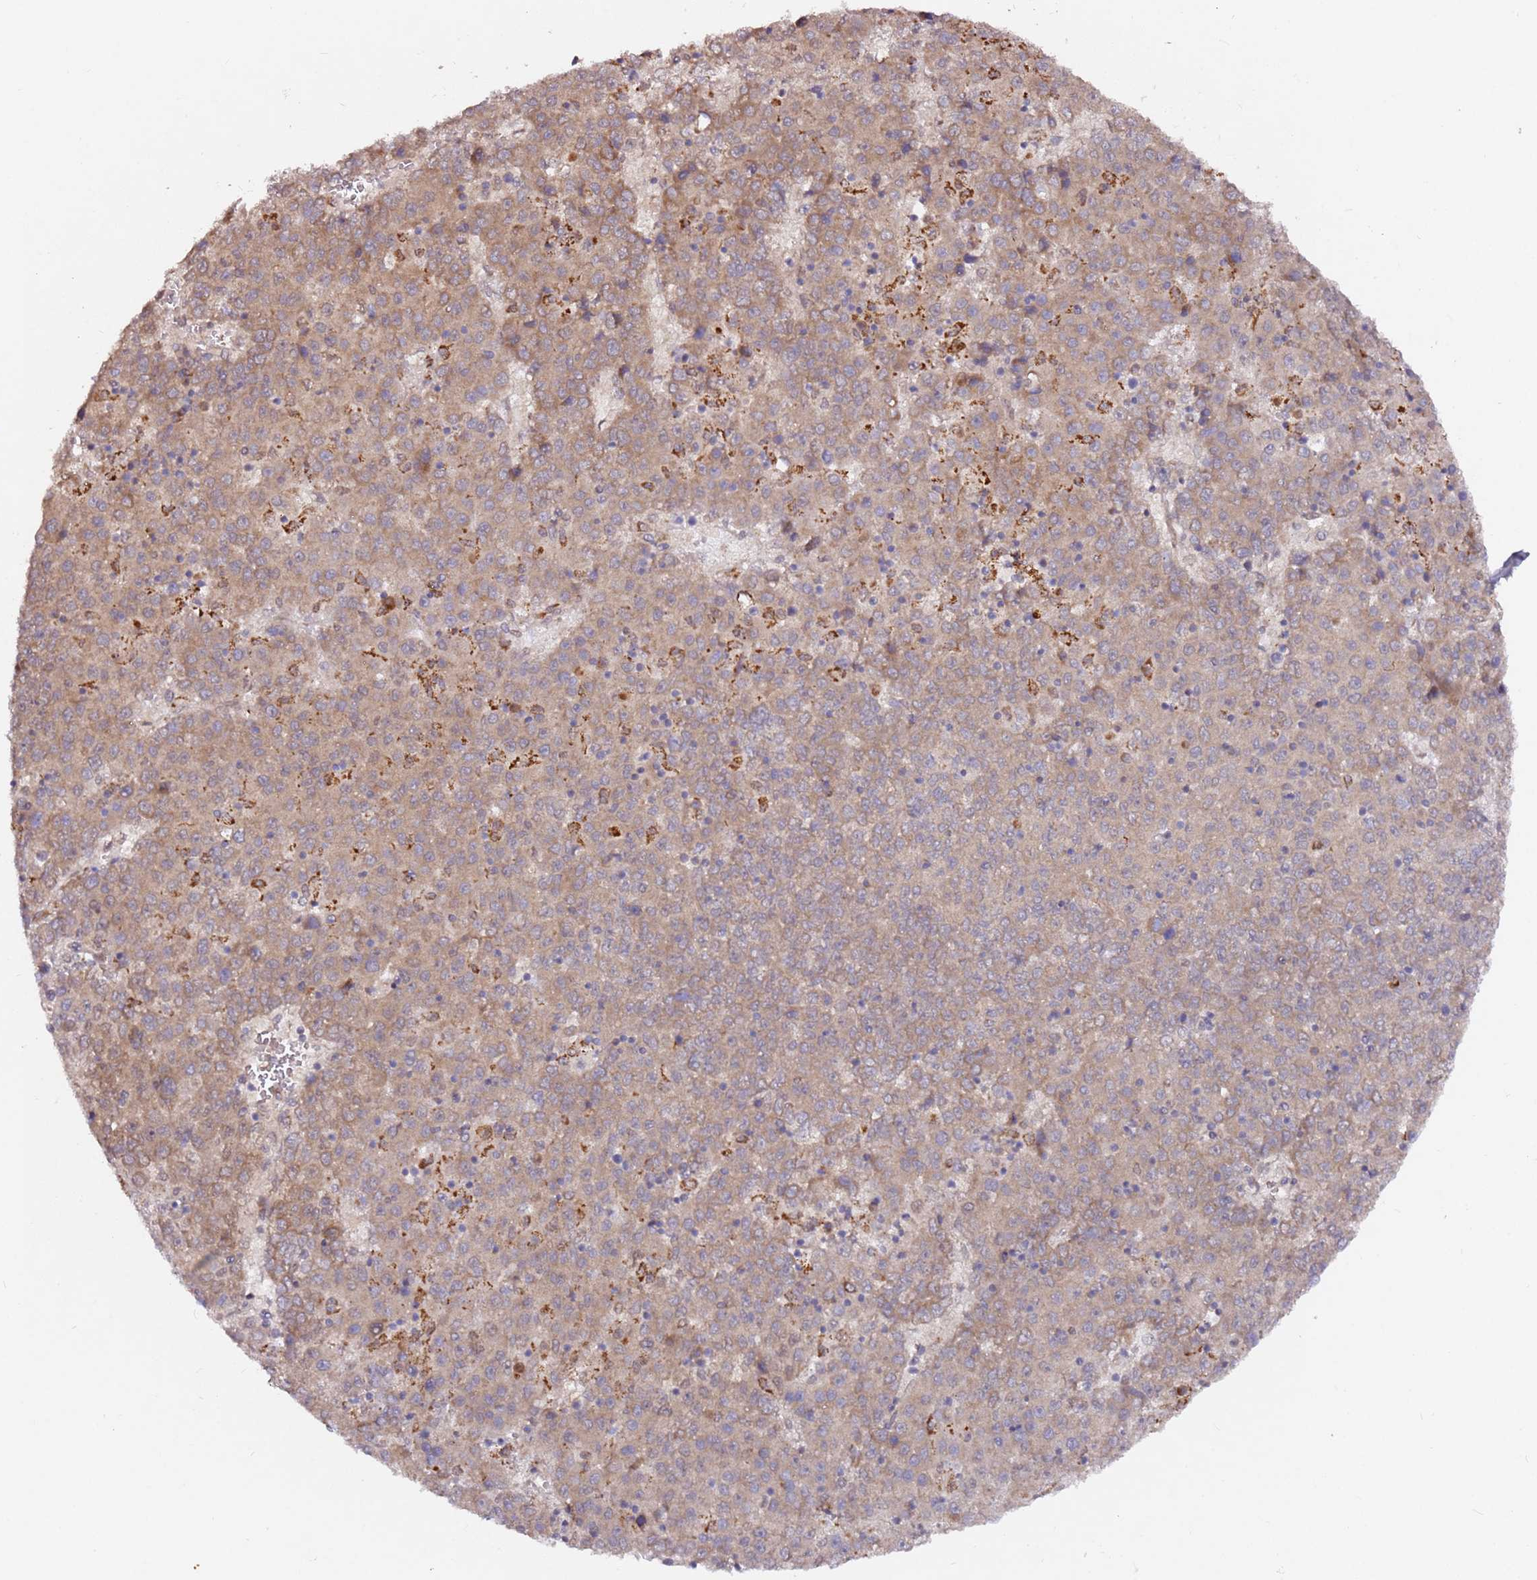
{"staining": {"intensity": "moderate", "quantity": ">75%", "location": "cytoplasmic/membranous"}, "tissue": "liver cancer", "cell_type": "Tumor cells", "image_type": "cancer", "snomed": [{"axis": "morphology", "description": "Carcinoma, Hepatocellular, NOS"}, {"axis": "topography", "description": "Liver"}], "caption": "High-magnification brightfield microscopy of liver hepatocellular carcinoma stained with DAB (3,3'-diaminobenzidine) (brown) and counterstained with hematoxylin (blue). tumor cells exhibit moderate cytoplasmic/membranous expression is seen in about>75% of cells.", "gene": "ALG11", "patient": {"sex": "female", "age": 53}}